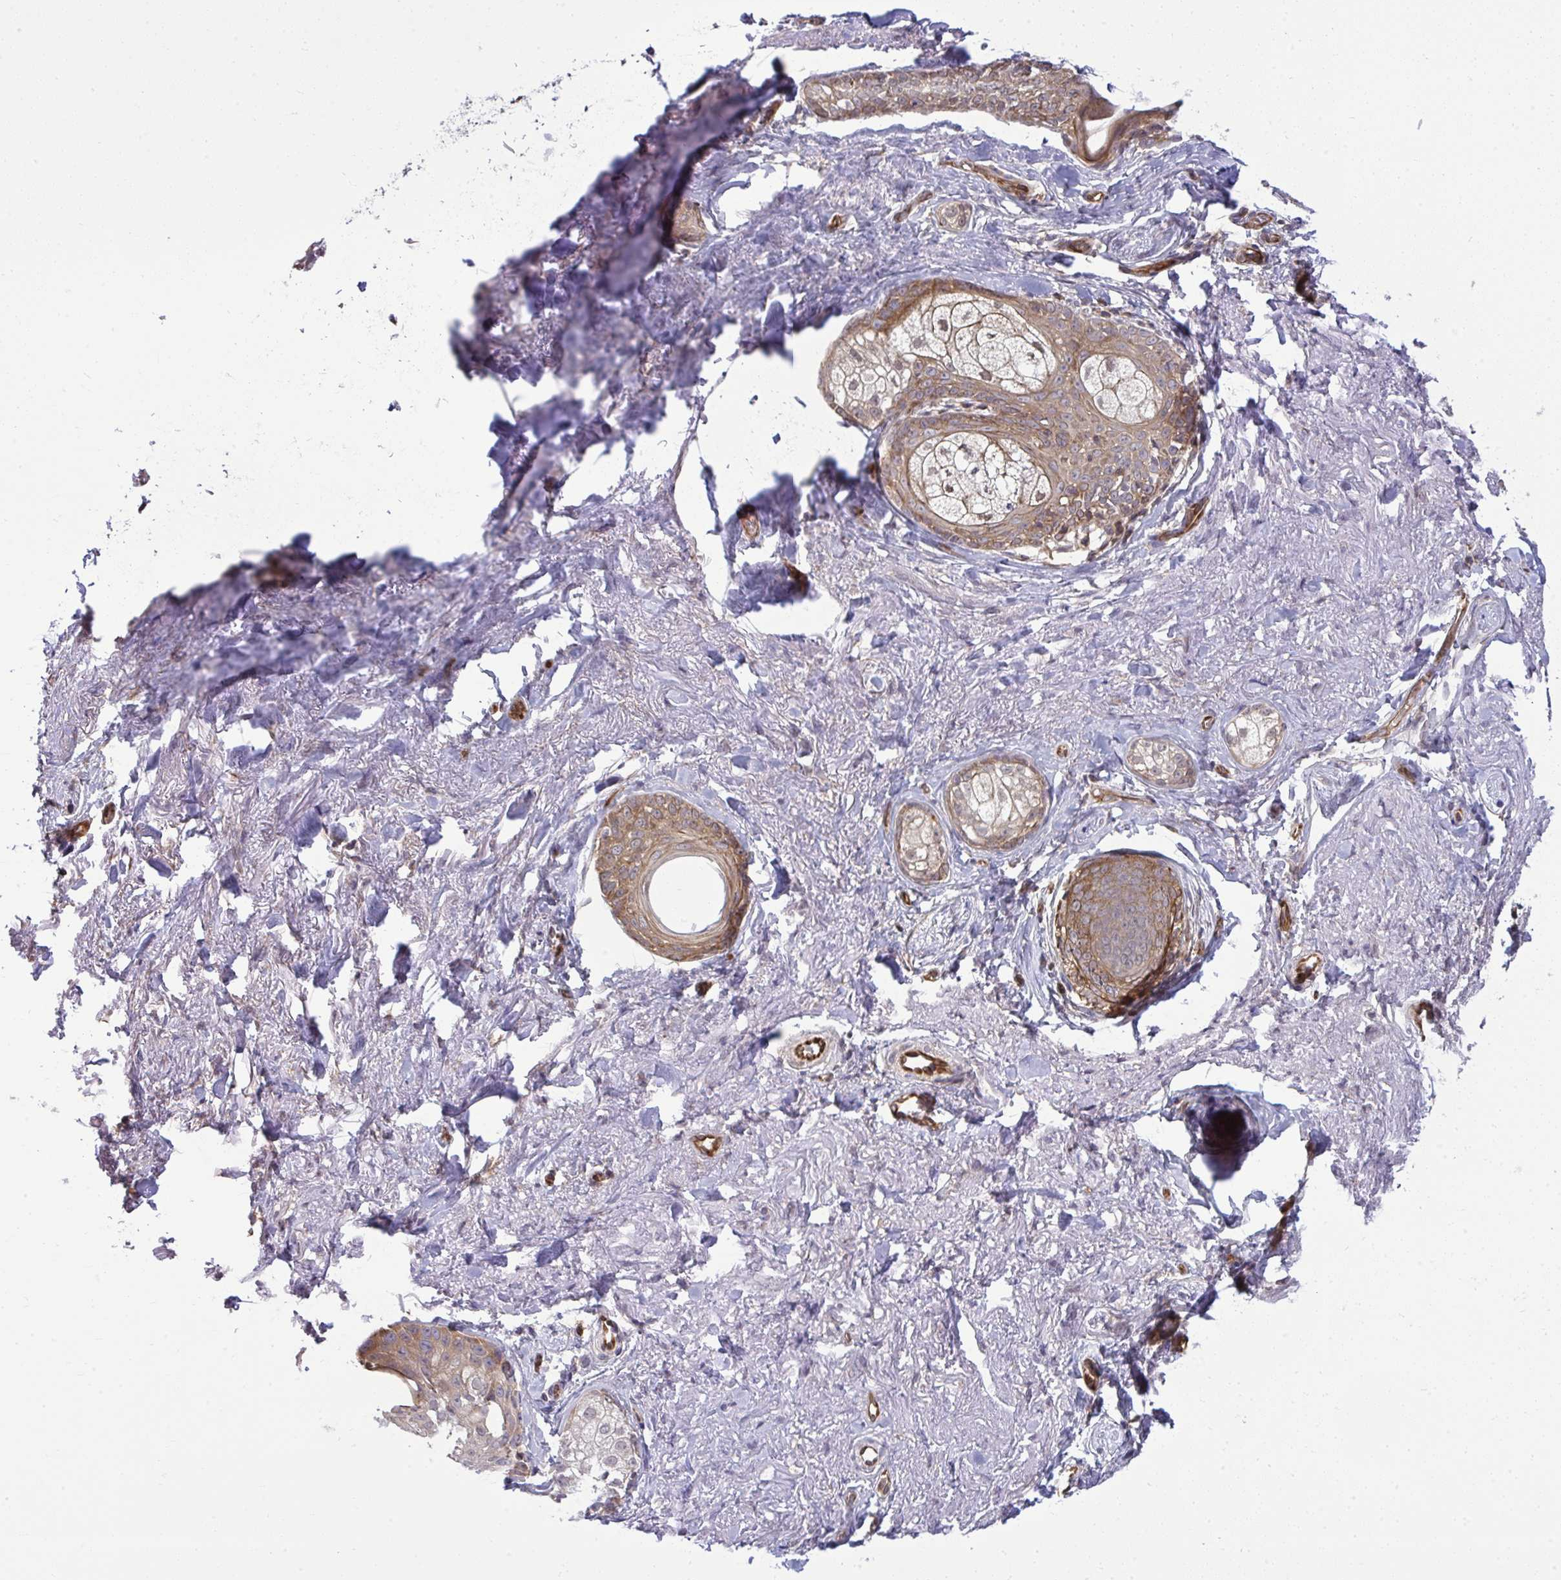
{"staining": {"intensity": "moderate", "quantity": ">75%", "location": "cytoplasmic/membranous"}, "tissue": "skin cancer", "cell_type": "Tumor cells", "image_type": "cancer", "snomed": [{"axis": "morphology", "description": "Basal cell carcinoma"}, {"axis": "topography", "description": "Skin"}, {"axis": "topography", "description": "Skin of face"}, {"axis": "topography", "description": "Skin of nose"}], "caption": "An image showing moderate cytoplasmic/membranous expression in about >75% of tumor cells in basal cell carcinoma (skin), as visualized by brown immunohistochemical staining.", "gene": "FUT10", "patient": {"sex": "female", "age": 86}}